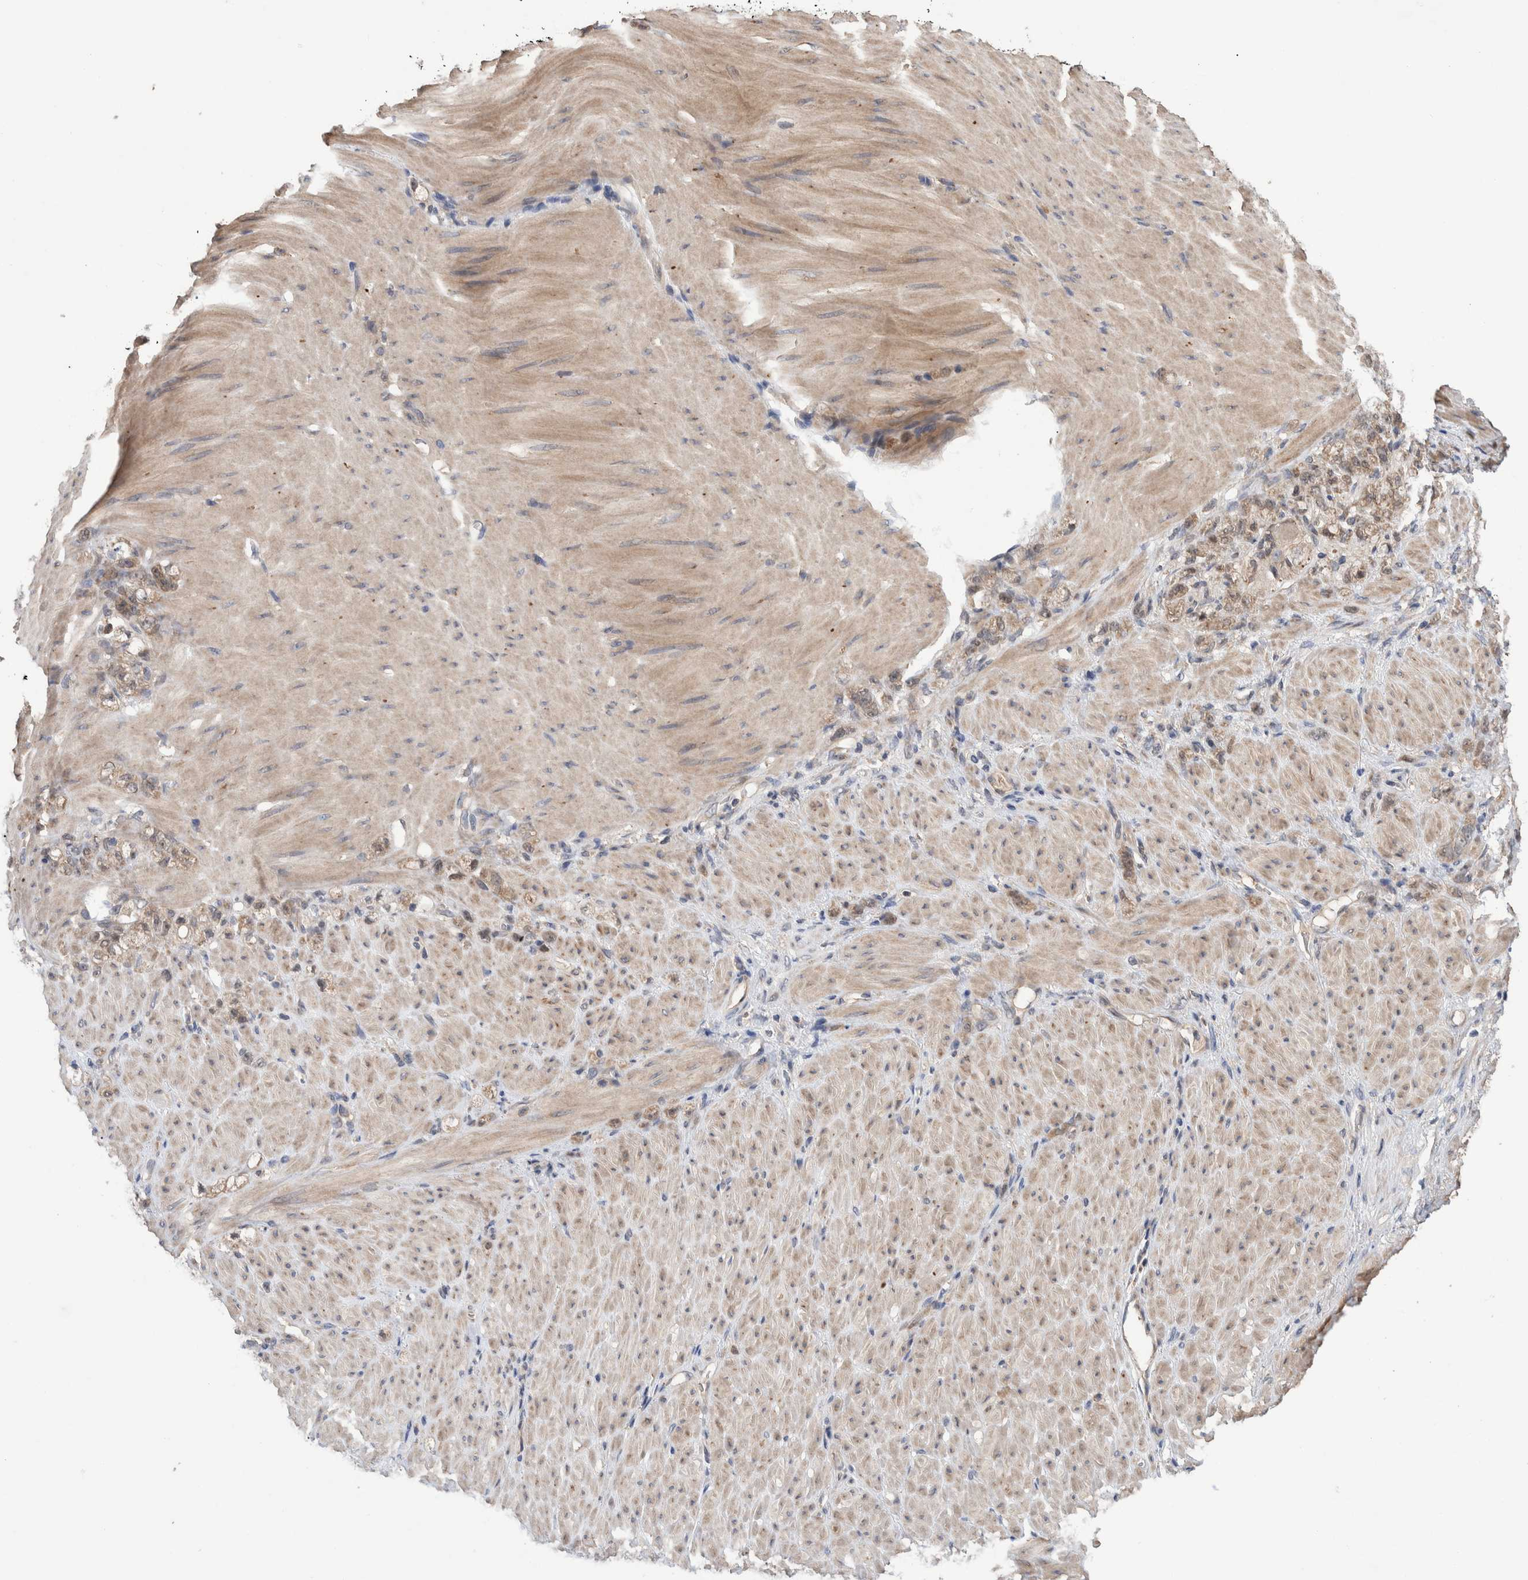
{"staining": {"intensity": "weak", "quantity": ">75%", "location": "cytoplasmic/membranous"}, "tissue": "stomach cancer", "cell_type": "Tumor cells", "image_type": "cancer", "snomed": [{"axis": "morphology", "description": "Normal tissue, NOS"}, {"axis": "morphology", "description": "Adenocarcinoma, NOS"}, {"axis": "topography", "description": "Stomach"}], "caption": "High-magnification brightfield microscopy of stomach adenocarcinoma stained with DAB (3,3'-diaminobenzidine) (brown) and counterstained with hematoxylin (blue). tumor cells exhibit weak cytoplasmic/membranous expression is present in about>75% of cells.", "gene": "PLPBP", "patient": {"sex": "male", "age": 82}}